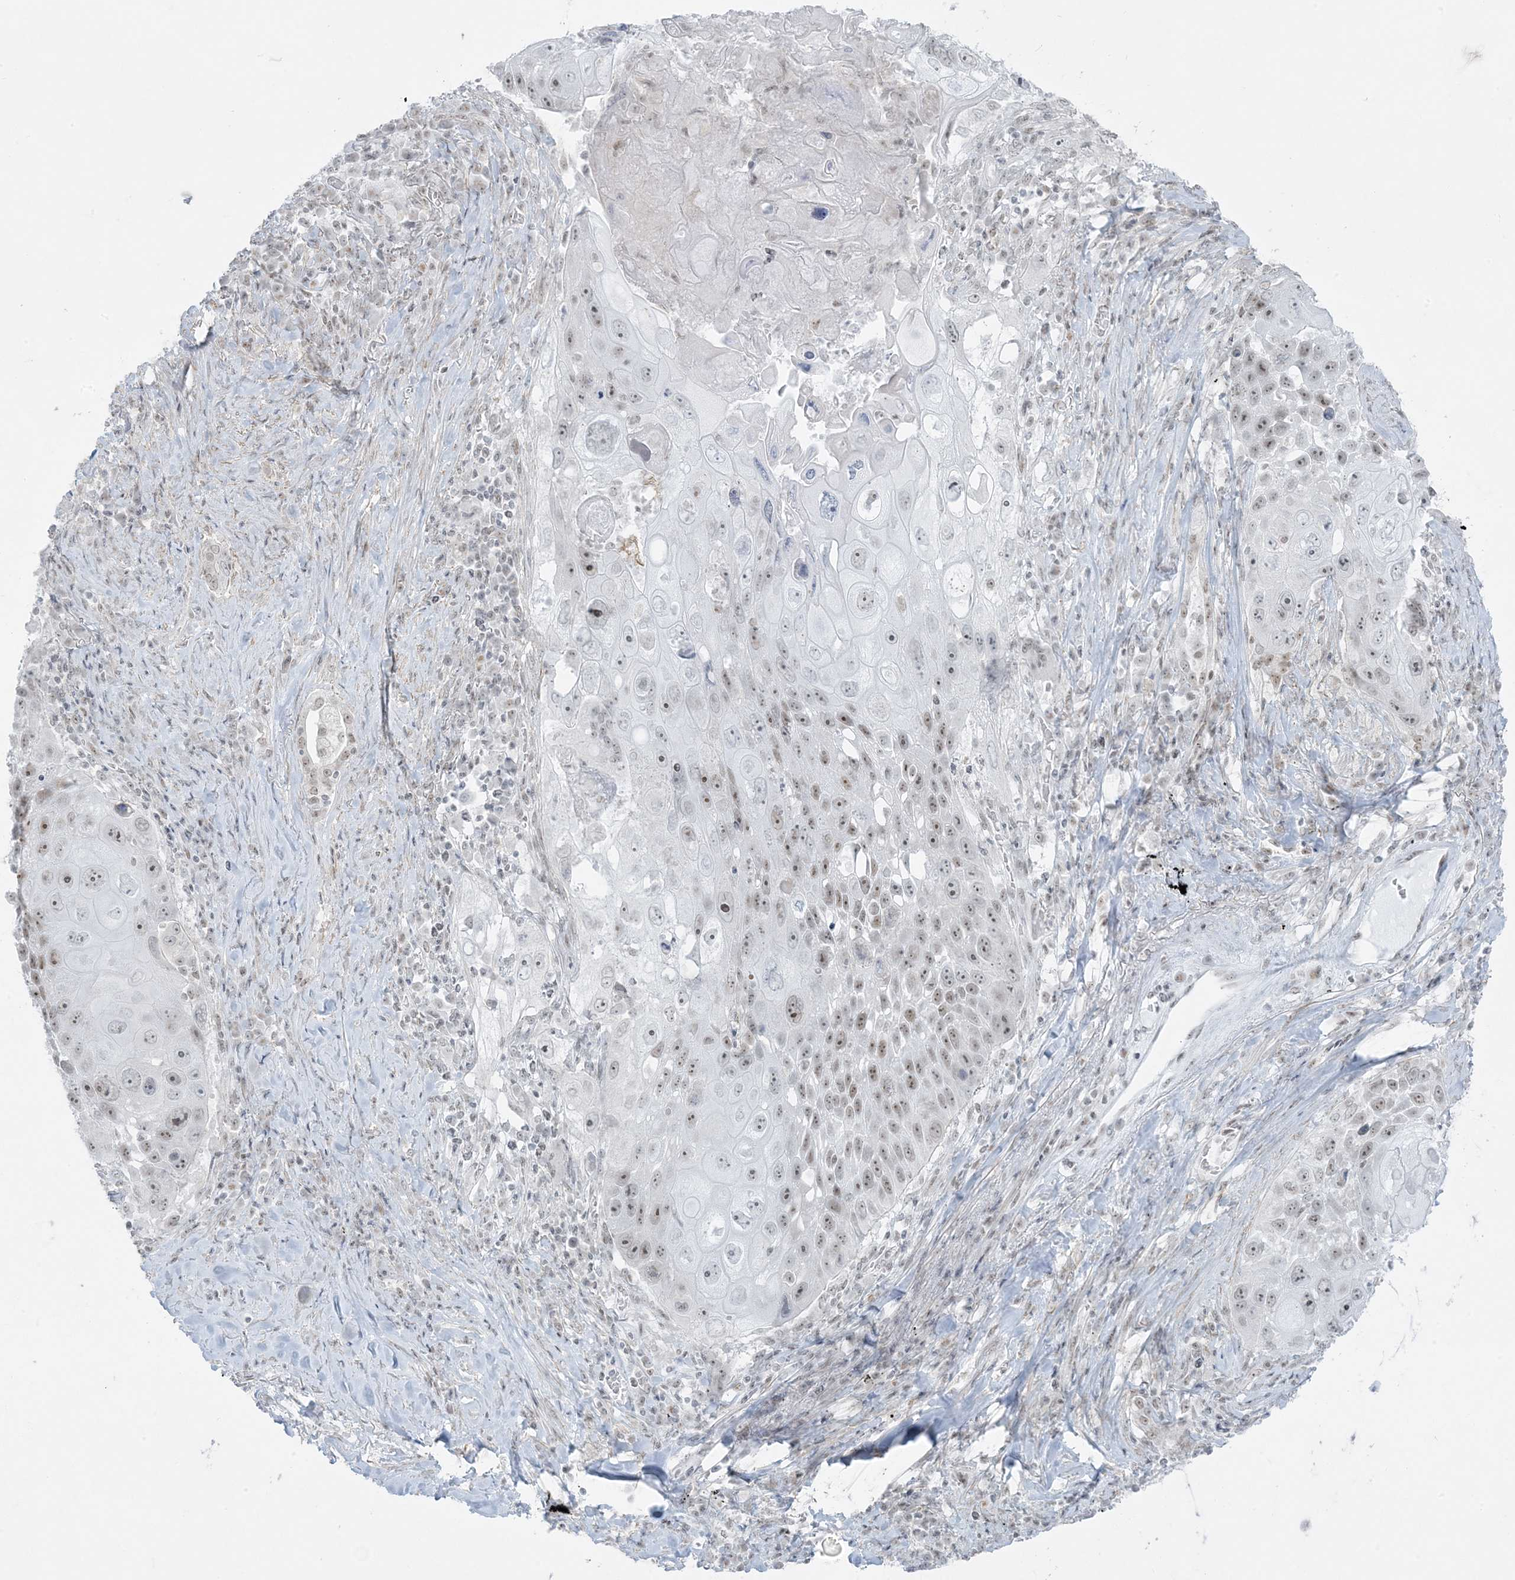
{"staining": {"intensity": "weak", "quantity": ">75%", "location": "nuclear"}, "tissue": "lung cancer", "cell_type": "Tumor cells", "image_type": "cancer", "snomed": [{"axis": "morphology", "description": "Squamous cell carcinoma, NOS"}, {"axis": "topography", "description": "Lung"}], "caption": "The immunohistochemical stain shows weak nuclear positivity in tumor cells of lung cancer (squamous cell carcinoma) tissue.", "gene": "ZNF787", "patient": {"sex": "male", "age": 61}}